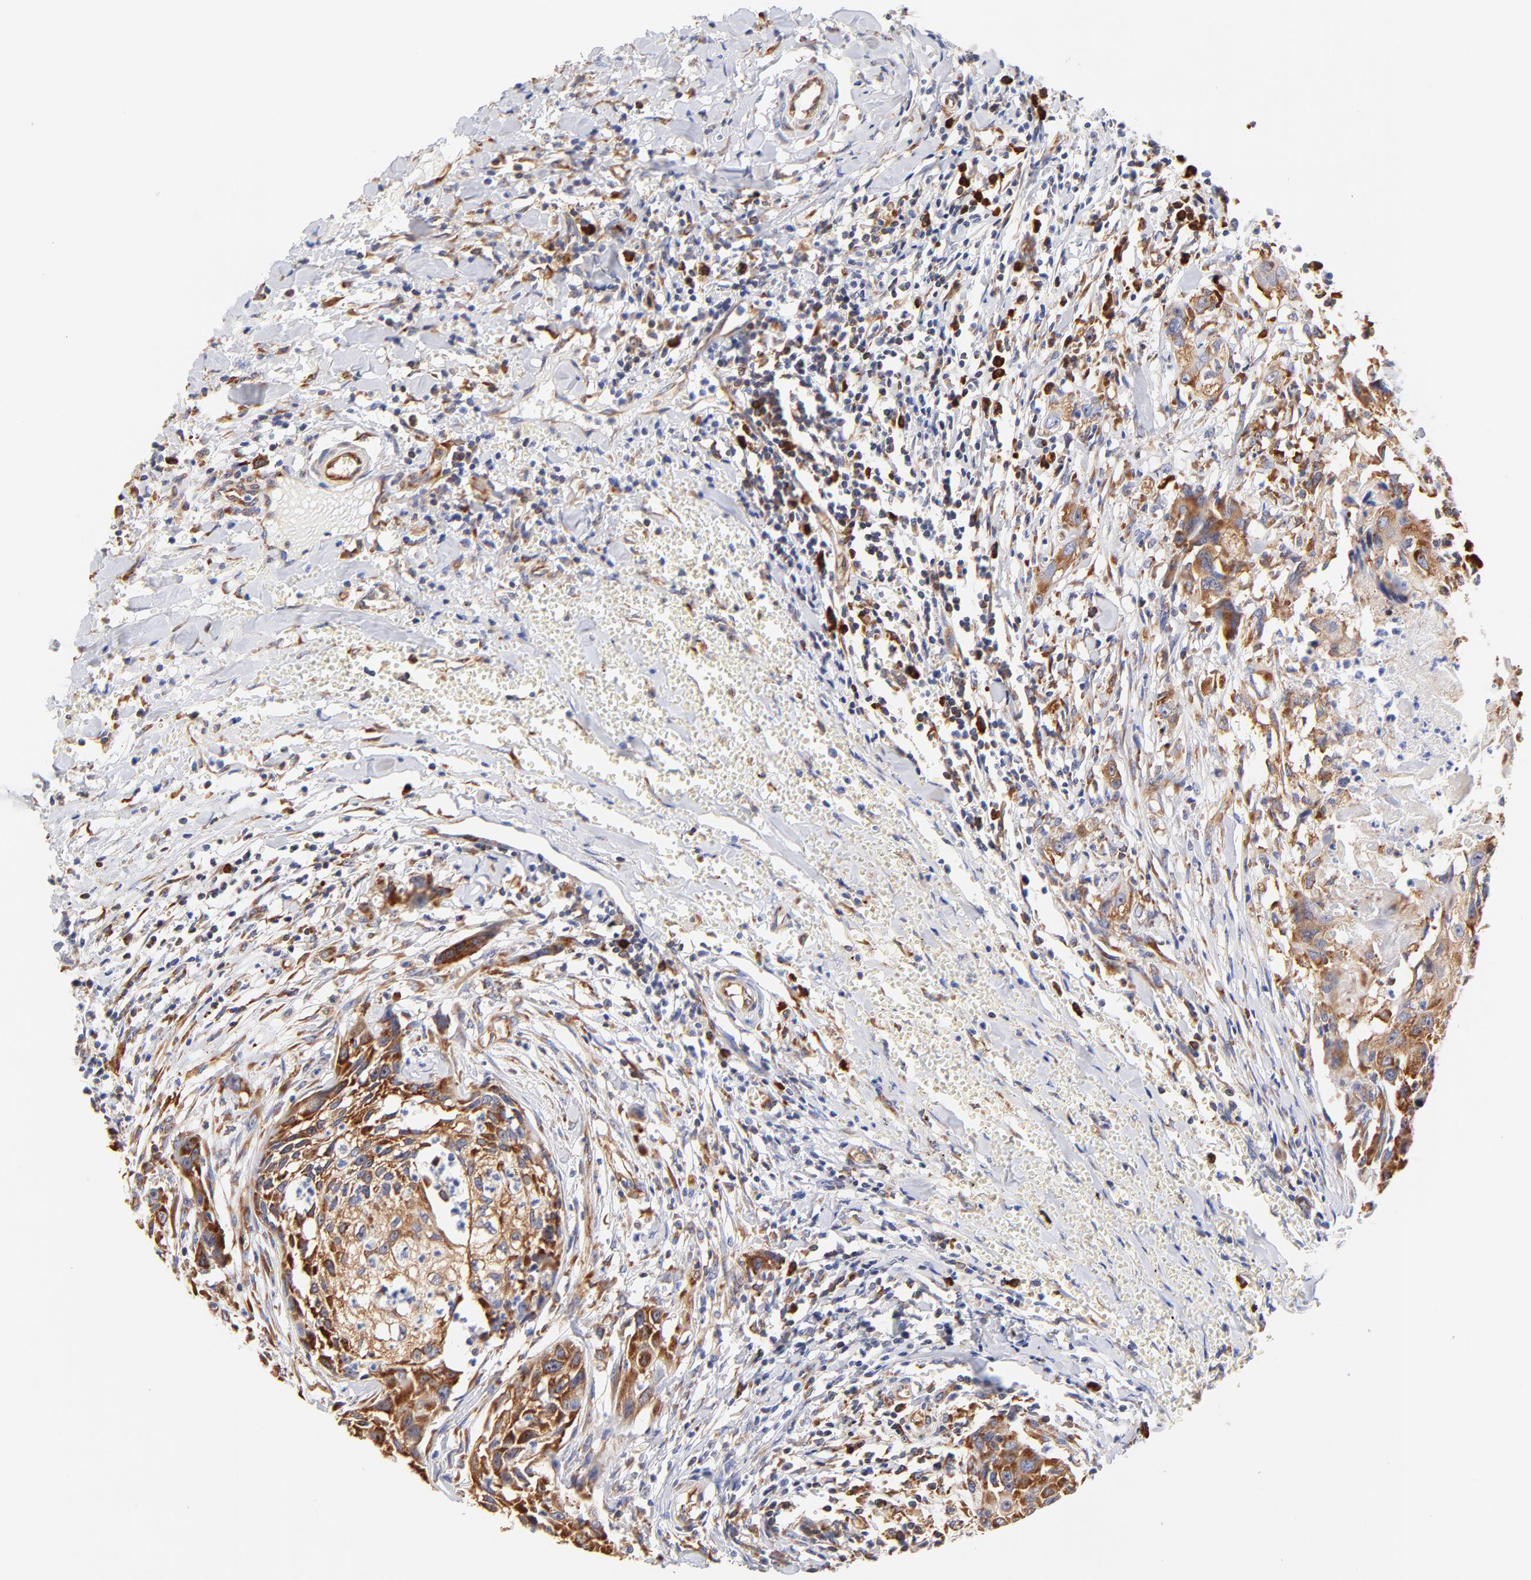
{"staining": {"intensity": "moderate", "quantity": ">75%", "location": "cytoplasmic/membranous"}, "tissue": "head and neck cancer", "cell_type": "Tumor cells", "image_type": "cancer", "snomed": [{"axis": "morphology", "description": "Squamous cell carcinoma, NOS"}, {"axis": "topography", "description": "Head-Neck"}], "caption": "Tumor cells display medium levels of moderate cytoplasmic/membranous expression in about >75% of cells in human head and neck cancer (squamous cell carcinoma).", "gene": "RPL27", "patient": {"sex": "male", "age": 64}}